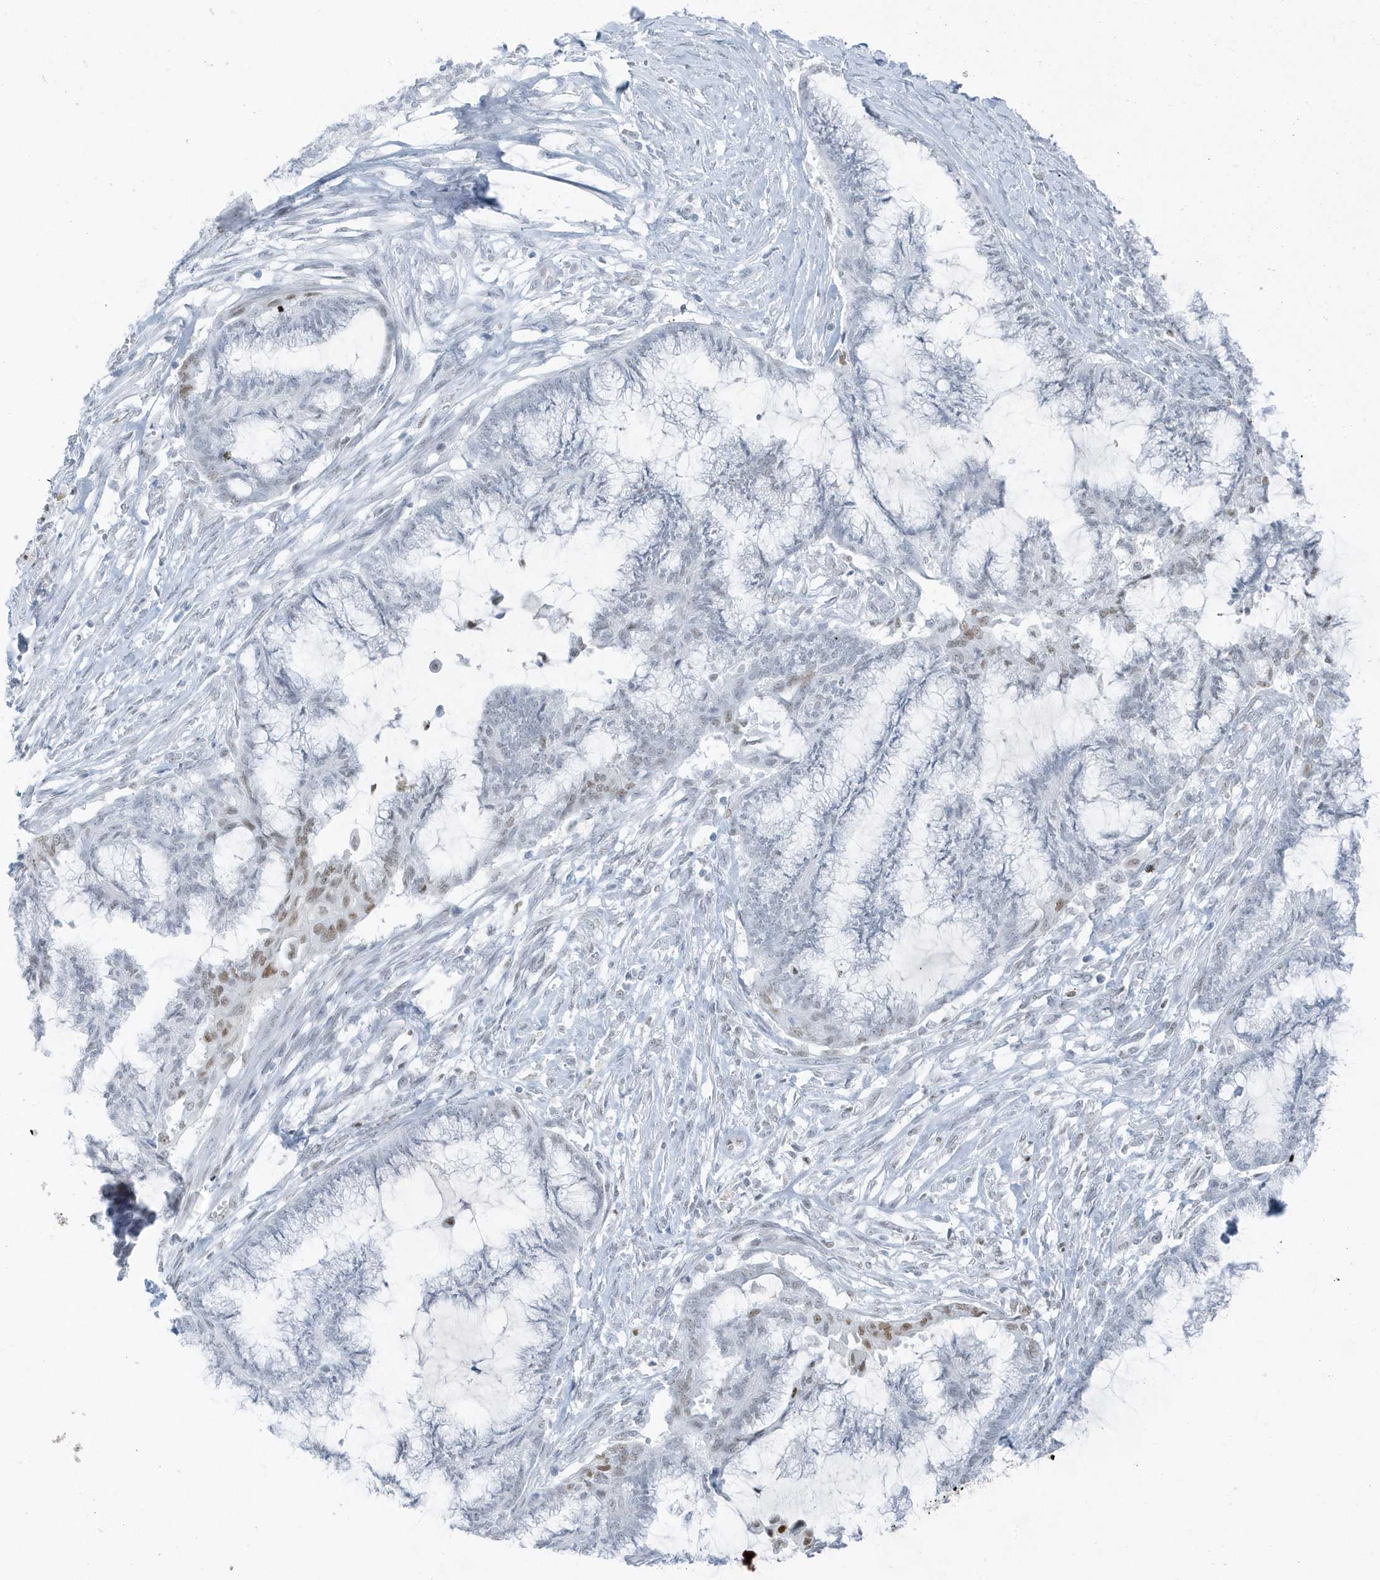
{"staining": {"intensity": "negative", "quantity": "none", "location": "none"}, "tissue": "endometrial cancer", "cell_type": "Tumor cells", "image_type": "cancer", "snomed": [{"axis": "morphology", "description": "Adenocarcinoma, NOS"}, {"axis": "topography", "description": "Endometrium"}], "caption": "The histopathology image shows no significant staining in tumor cells of adenocarcinoma (endometrial). (DAB immunohistochemistry (IHC) visualized using brightfield microscopy, high magnification).", "gene": "SMIM34", "patient": {"sex": "female", "age": 86}}